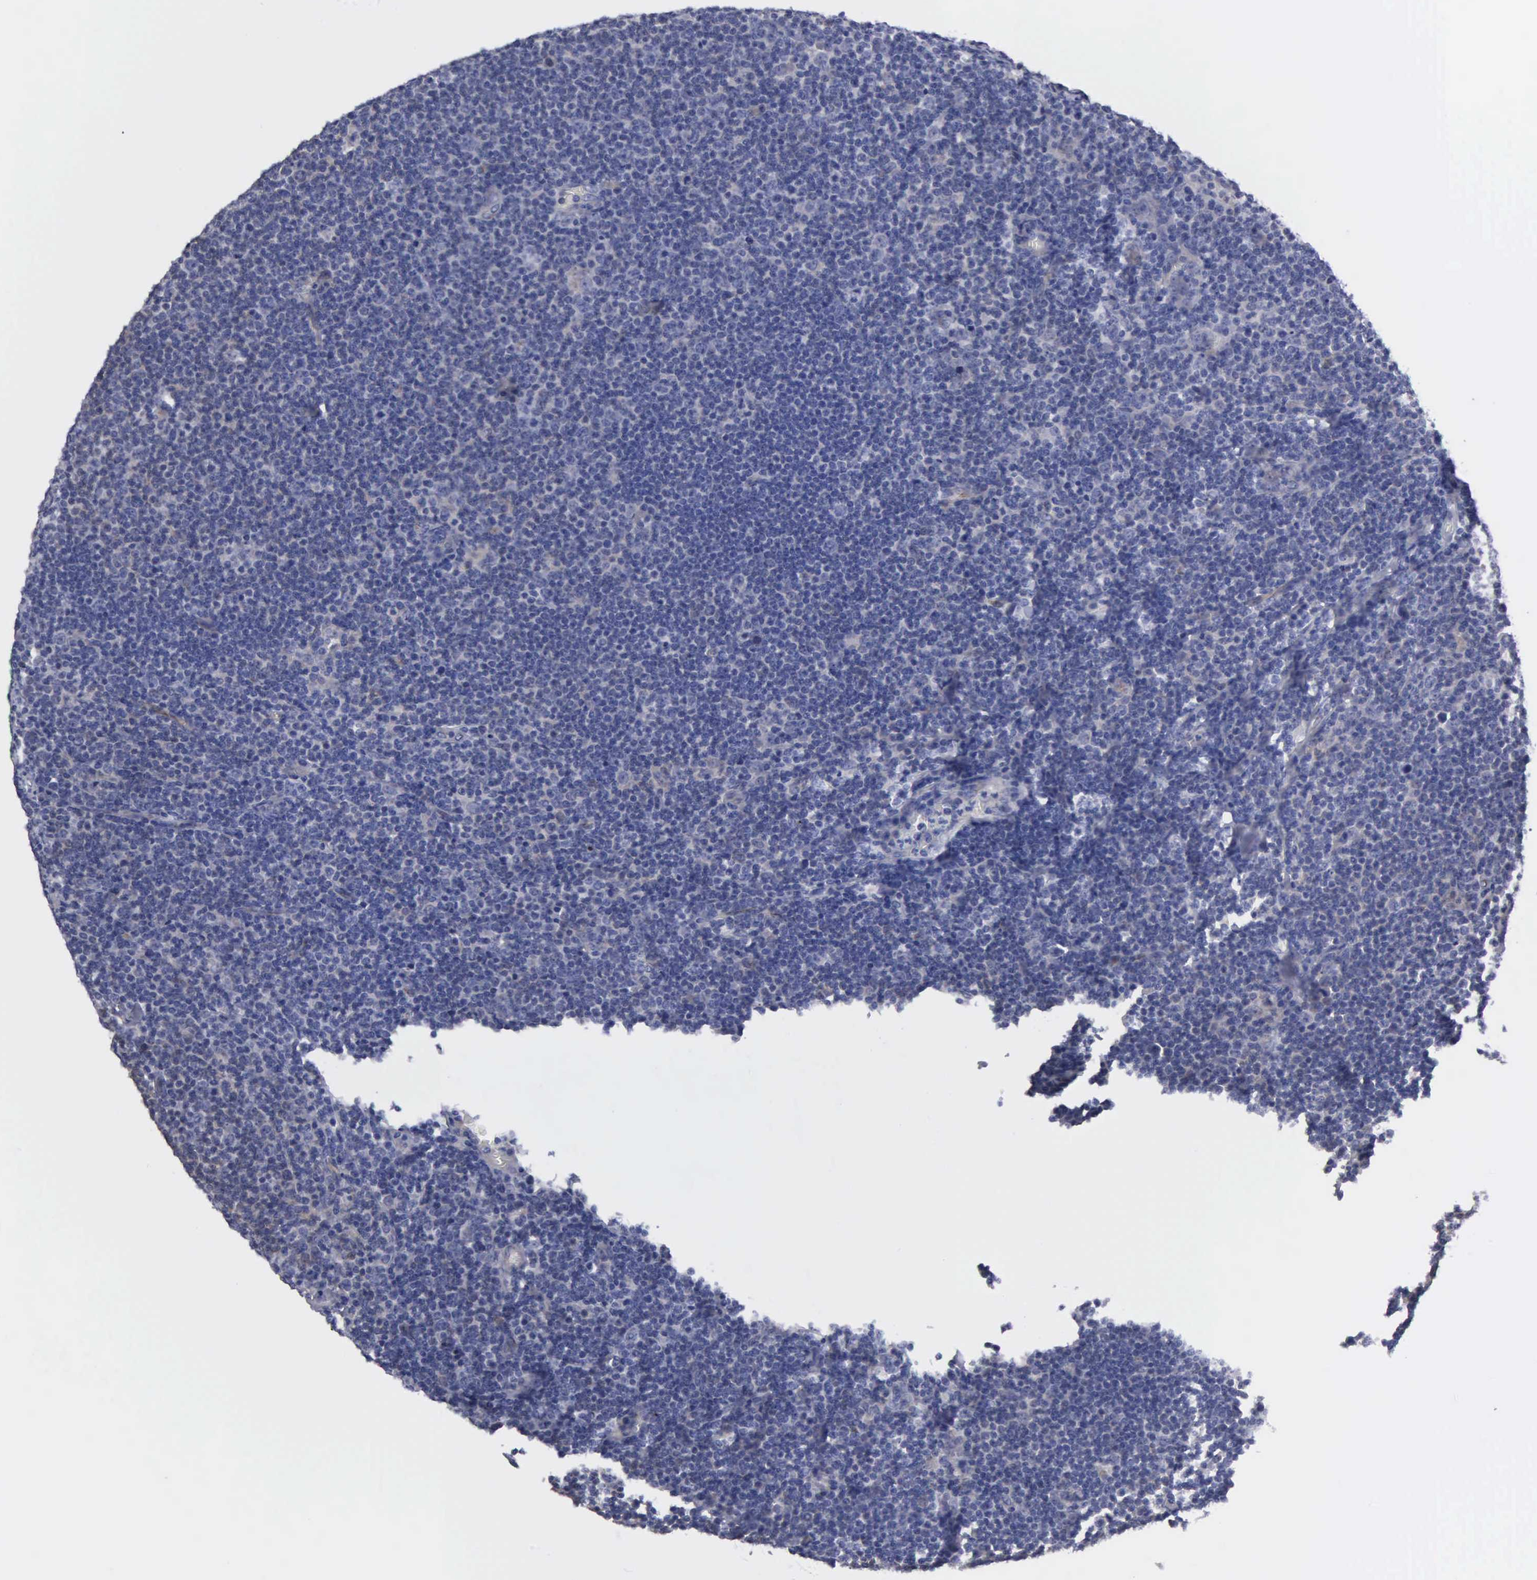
{"staining": {"intensity": "negative", "quantity": "none", "location": "none"}, "tissue": "lymphoma", "cell_type": "Tumor cells", "image_type": "cancer", "snomed": [{"axis": "morphology", "description": "Malignant lymphoma, non-Hodgkin's type, Low grade"}, {"axis": "topography", "description": "Lymph node"}], "caption": "Image shows no significant protein positivity in tumor cells of lymphoma.", "gene": "RDX", "patient": {"sex": "male", "age": 74}}